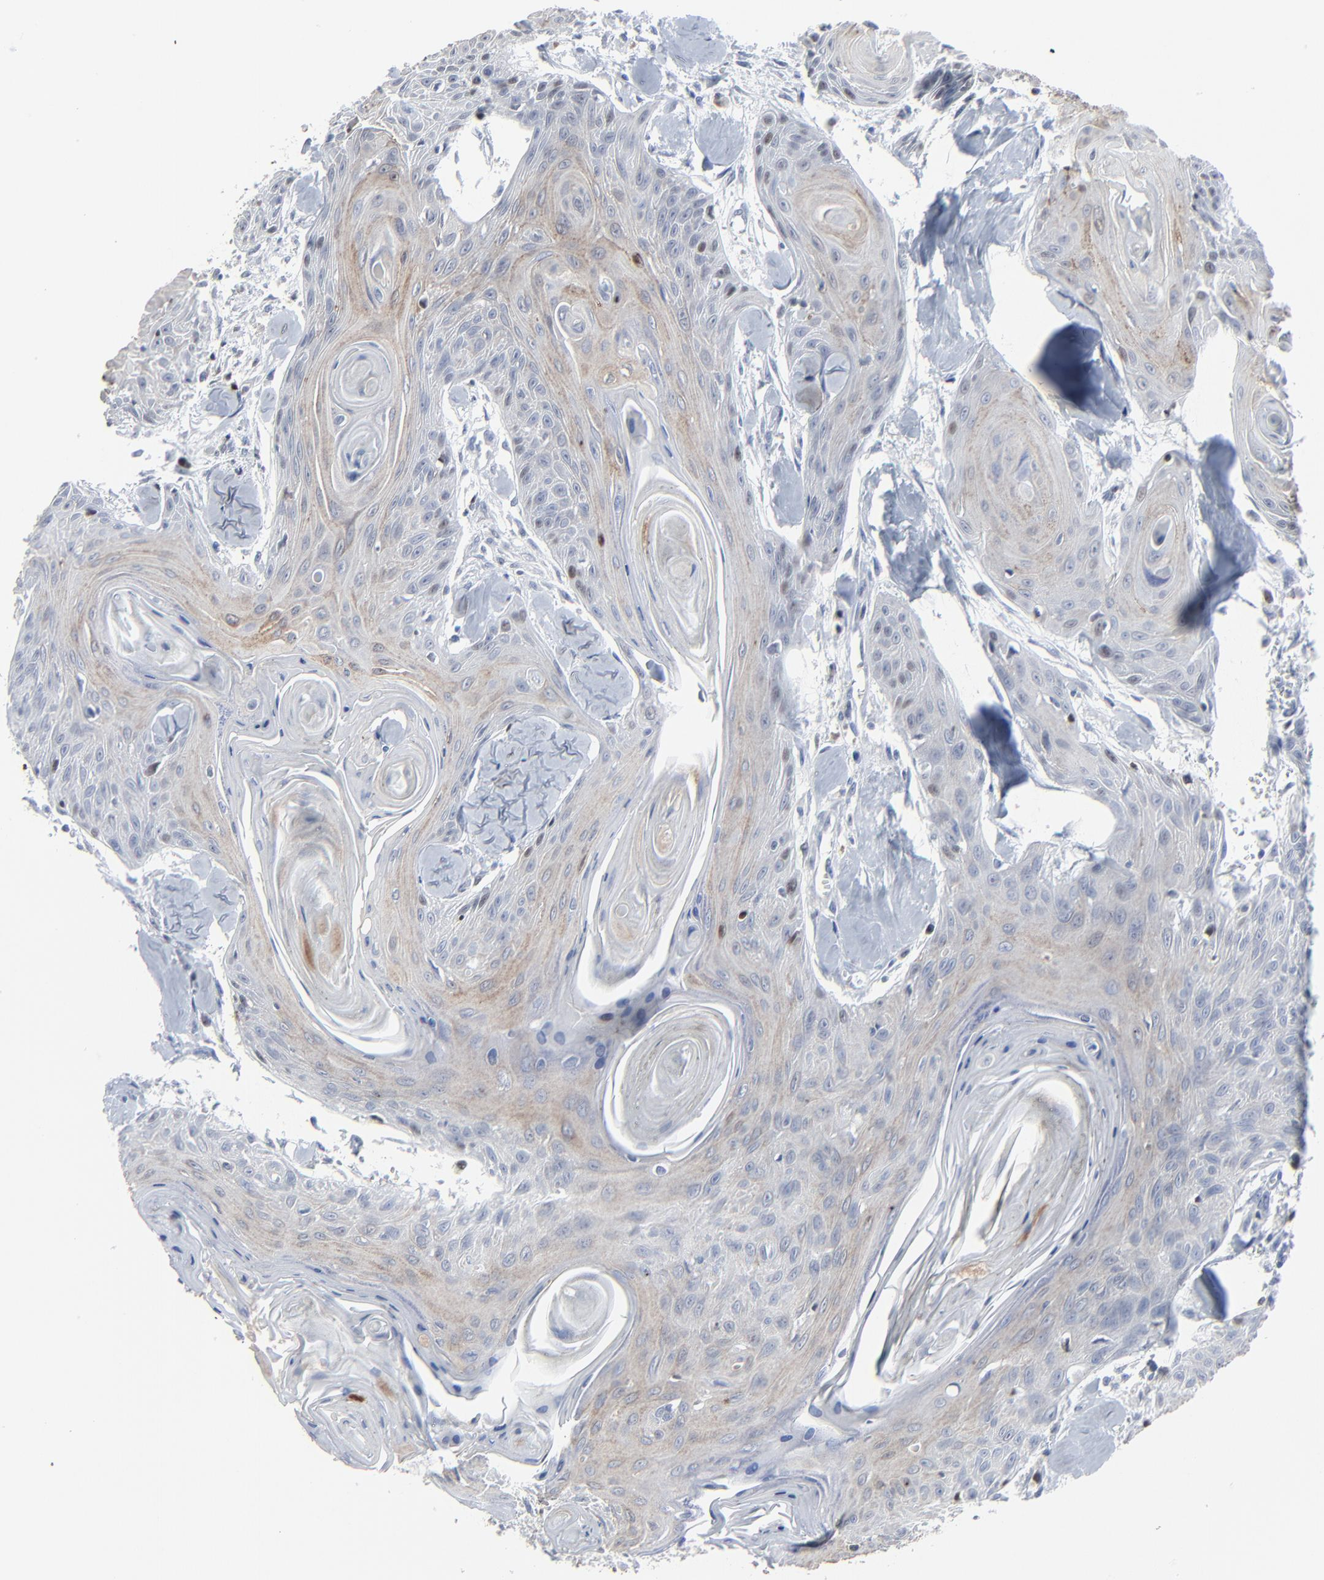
{"staining": {"intensity": "weak", "quantity": "<25%", "location": "nuclear"}, "tissue": "head and neck cancer", "cell_type": "Tumor cells", "image_type": "cancer", "snomed": [{"axis": "morphology", "description": "Squamous cell carcinoma, NOS"}, {"axis": "morphology", "description": "Squamous cell carcinoma, metastatic, NOS"}, {"axis": "topography", "description": "Lymph node"}, {"axis": "topography", "description": "Salivary gland"}, {"axis": "topography", "description": "Head-Neck"}], "caption": "This photomicrograph is of head and neck metastatic squamous cell carcinoma stained with immunohistochemistry to label a protein in brown with the nuclei are counter-stained blue. There is no staining in tumor cells.", "gene": "BIRC3", "patient": {"sex": "female", "age": 74}}